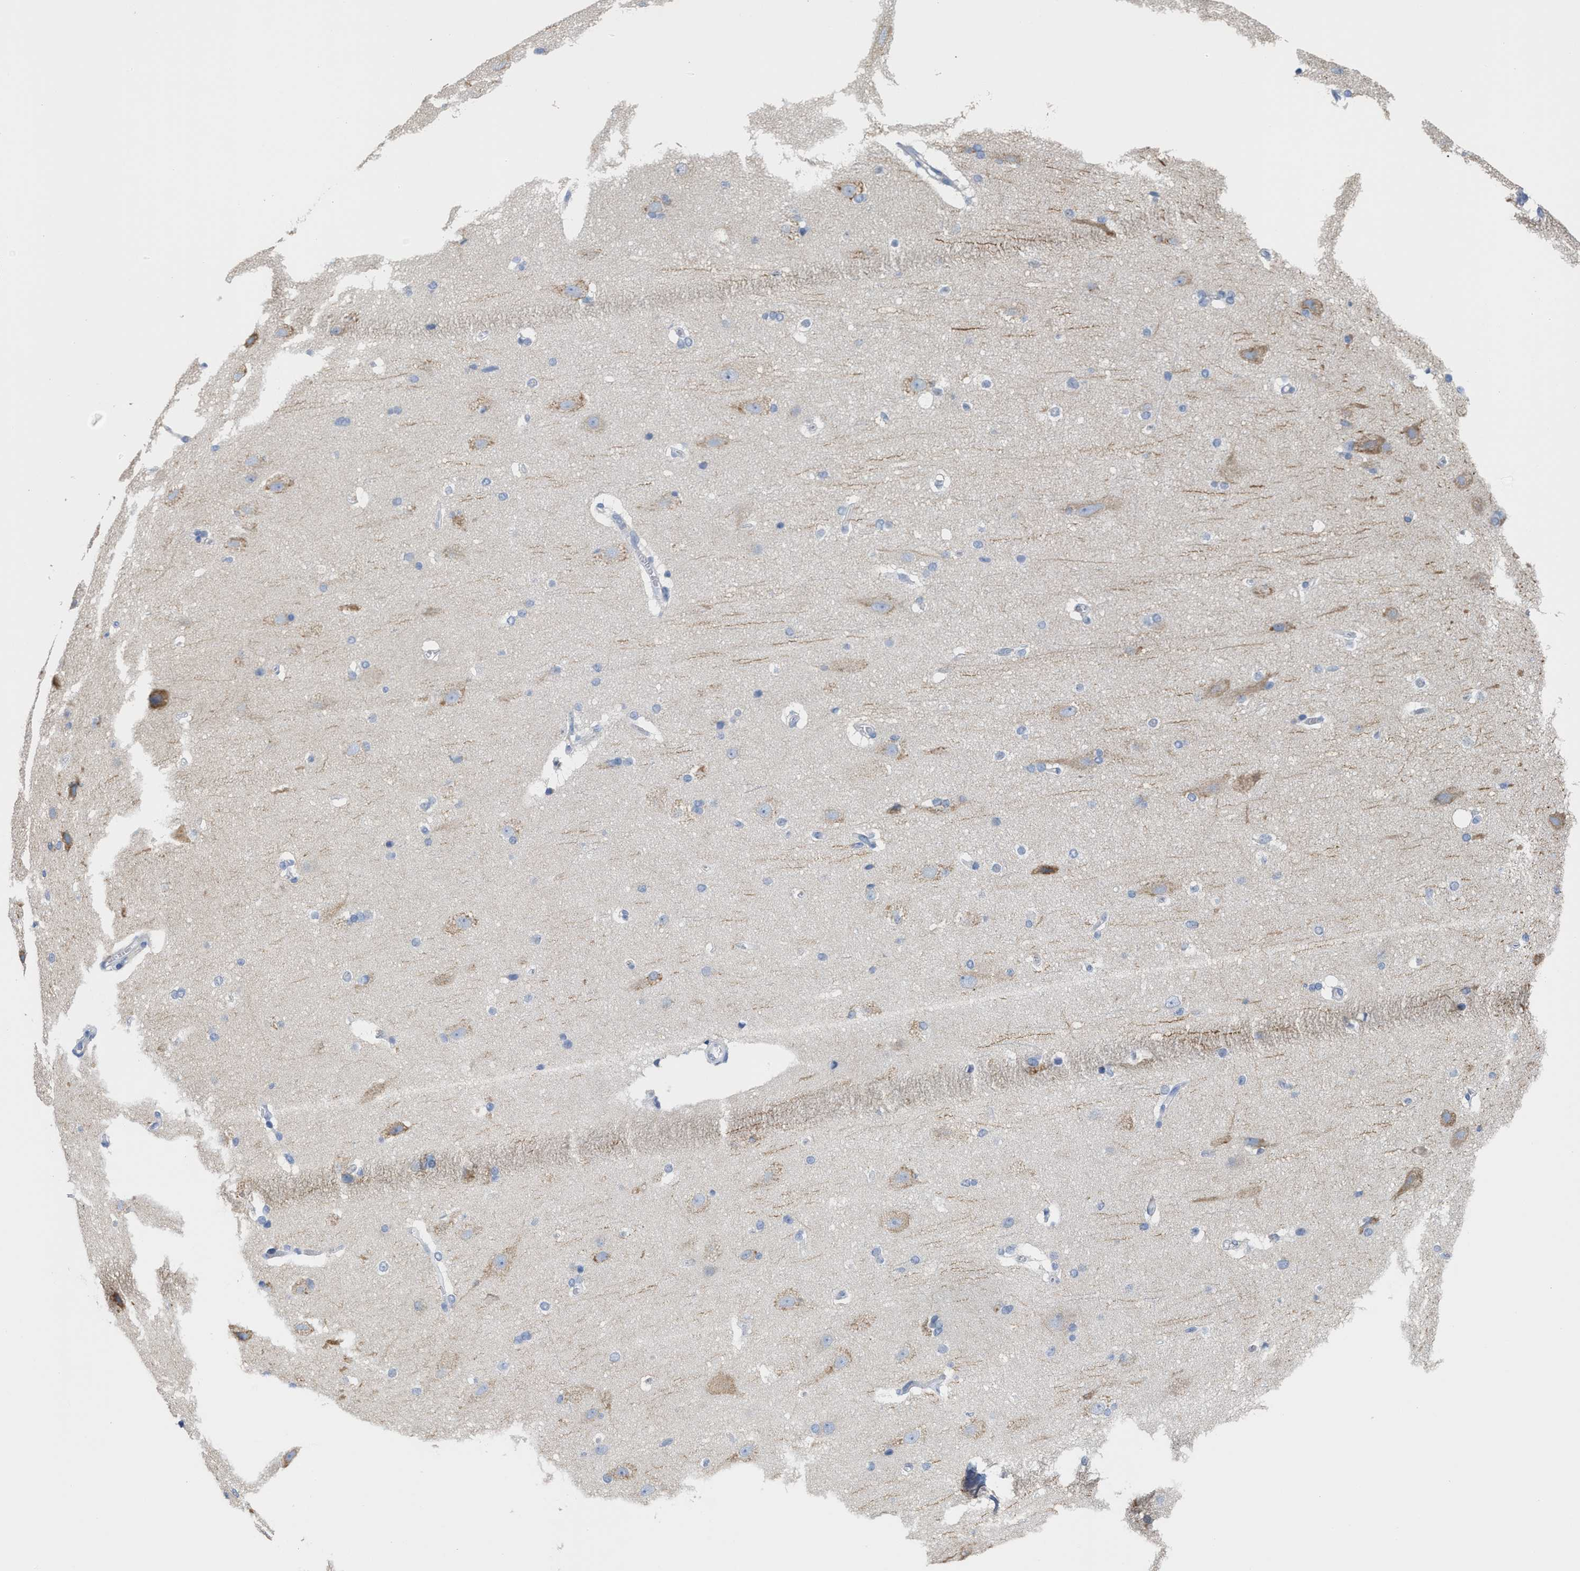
{"staining": {"intensity": "negative", "quantity": "none", "location": "none"}, "tissue": "cerebral cortex", "cell_type": "Endothelial cells", "image_type": "normal", "snomed": [{"axis": "morphology", "description": "Normal tissue, NOS"}, {"axis": "topography", "description": "Cerebral cortex"}, {"axis": "topography", "description": "Hippocampus"}], "caption": "Immunohistochemistry image of unremarkable human cerebral cortex stained for a protein (brown), which demonstrates no expression in endothelial cells. Nuclei are stained in blue.", "gene": "RYR2", "patient": {"sex": "female", "age": 19}}